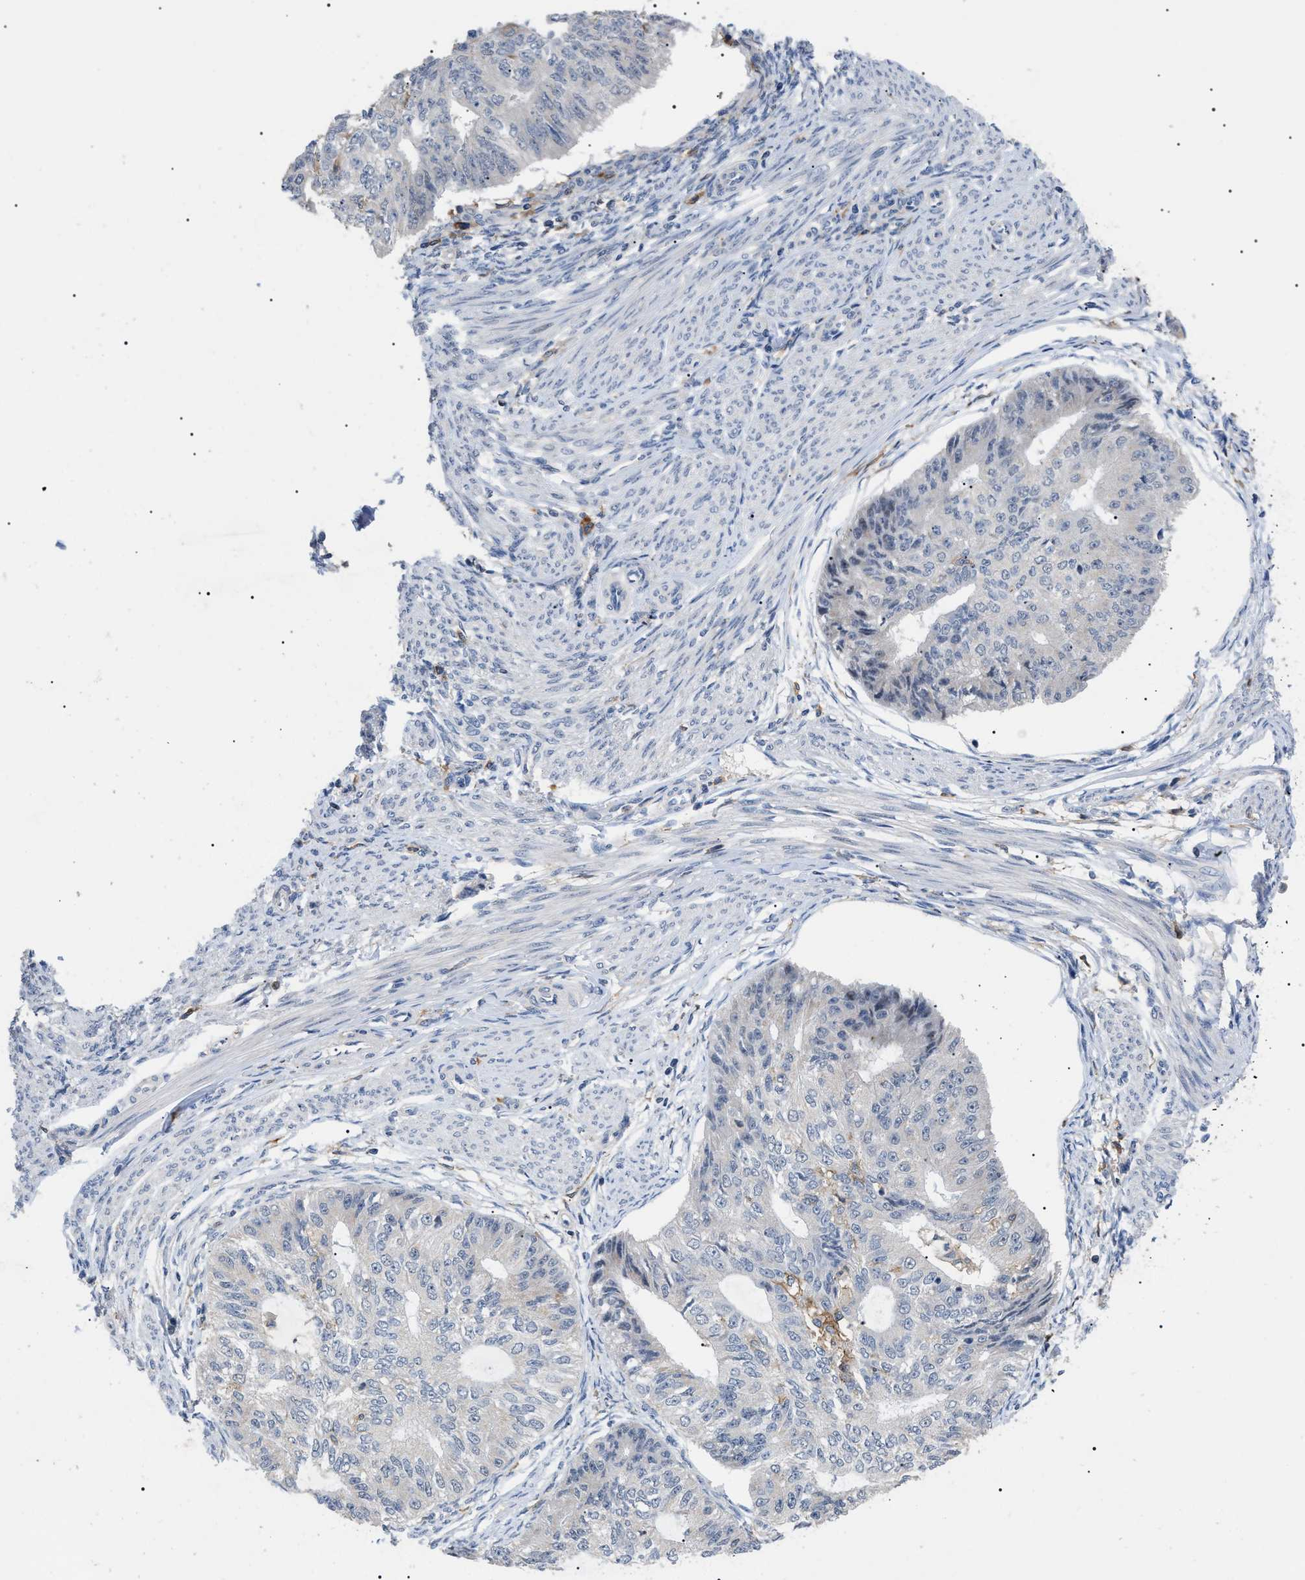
{"staining": {"intensity": "negative", "quantity": "none", "location": "none"}, "tissue": "endometrial cancer", "cell_type": "Tumor cells", "image_type": "cancer", "snomed": [{"axis": "morphology", "description": "Adenocarcinoma, NOS"}, {"axis": "topography", "description": "Endometrium"}], "caption": "There is no significant staining in tumor cells of endometrial adenocarcinoma.", "gene": "CD300A", "patient": {"sex": "female", "age": 32}}